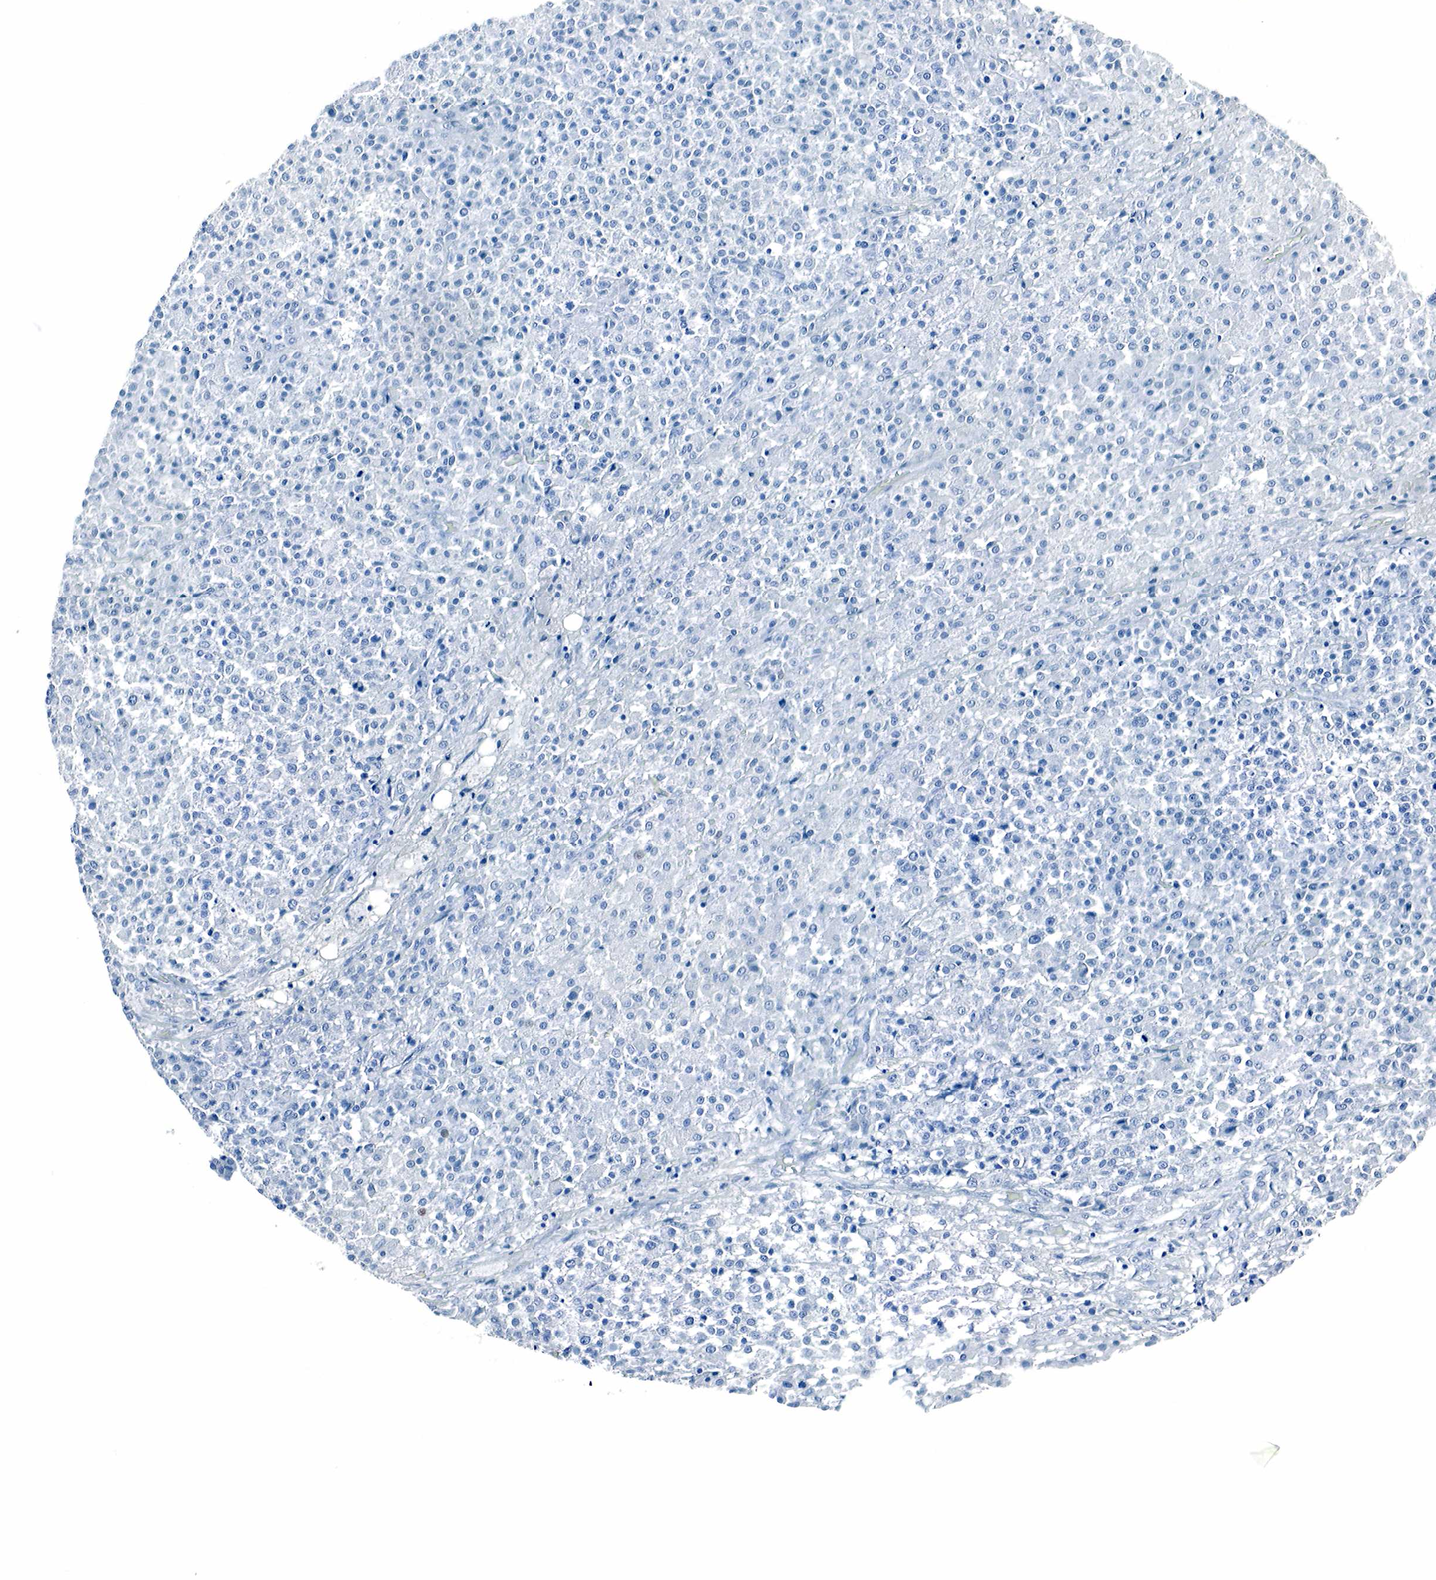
{"staining": {"intensity": "negative", "quantity": "none", "location": "none"}, "tissue": "testis cancer", "cell_type": "Tumor cells", "image_type": "cancer", "snomed": [{"axis": "morphology", "description": "Seminoma, NOS"}, {"axis": "topography", "description": "Testis"}], "caption": "This is an immunohistochemistry histopathology image of testis seminoma. There is no positivity in tumor cells.", "gene": "GCG", "patient": {"sex": "male", "age": 59}}